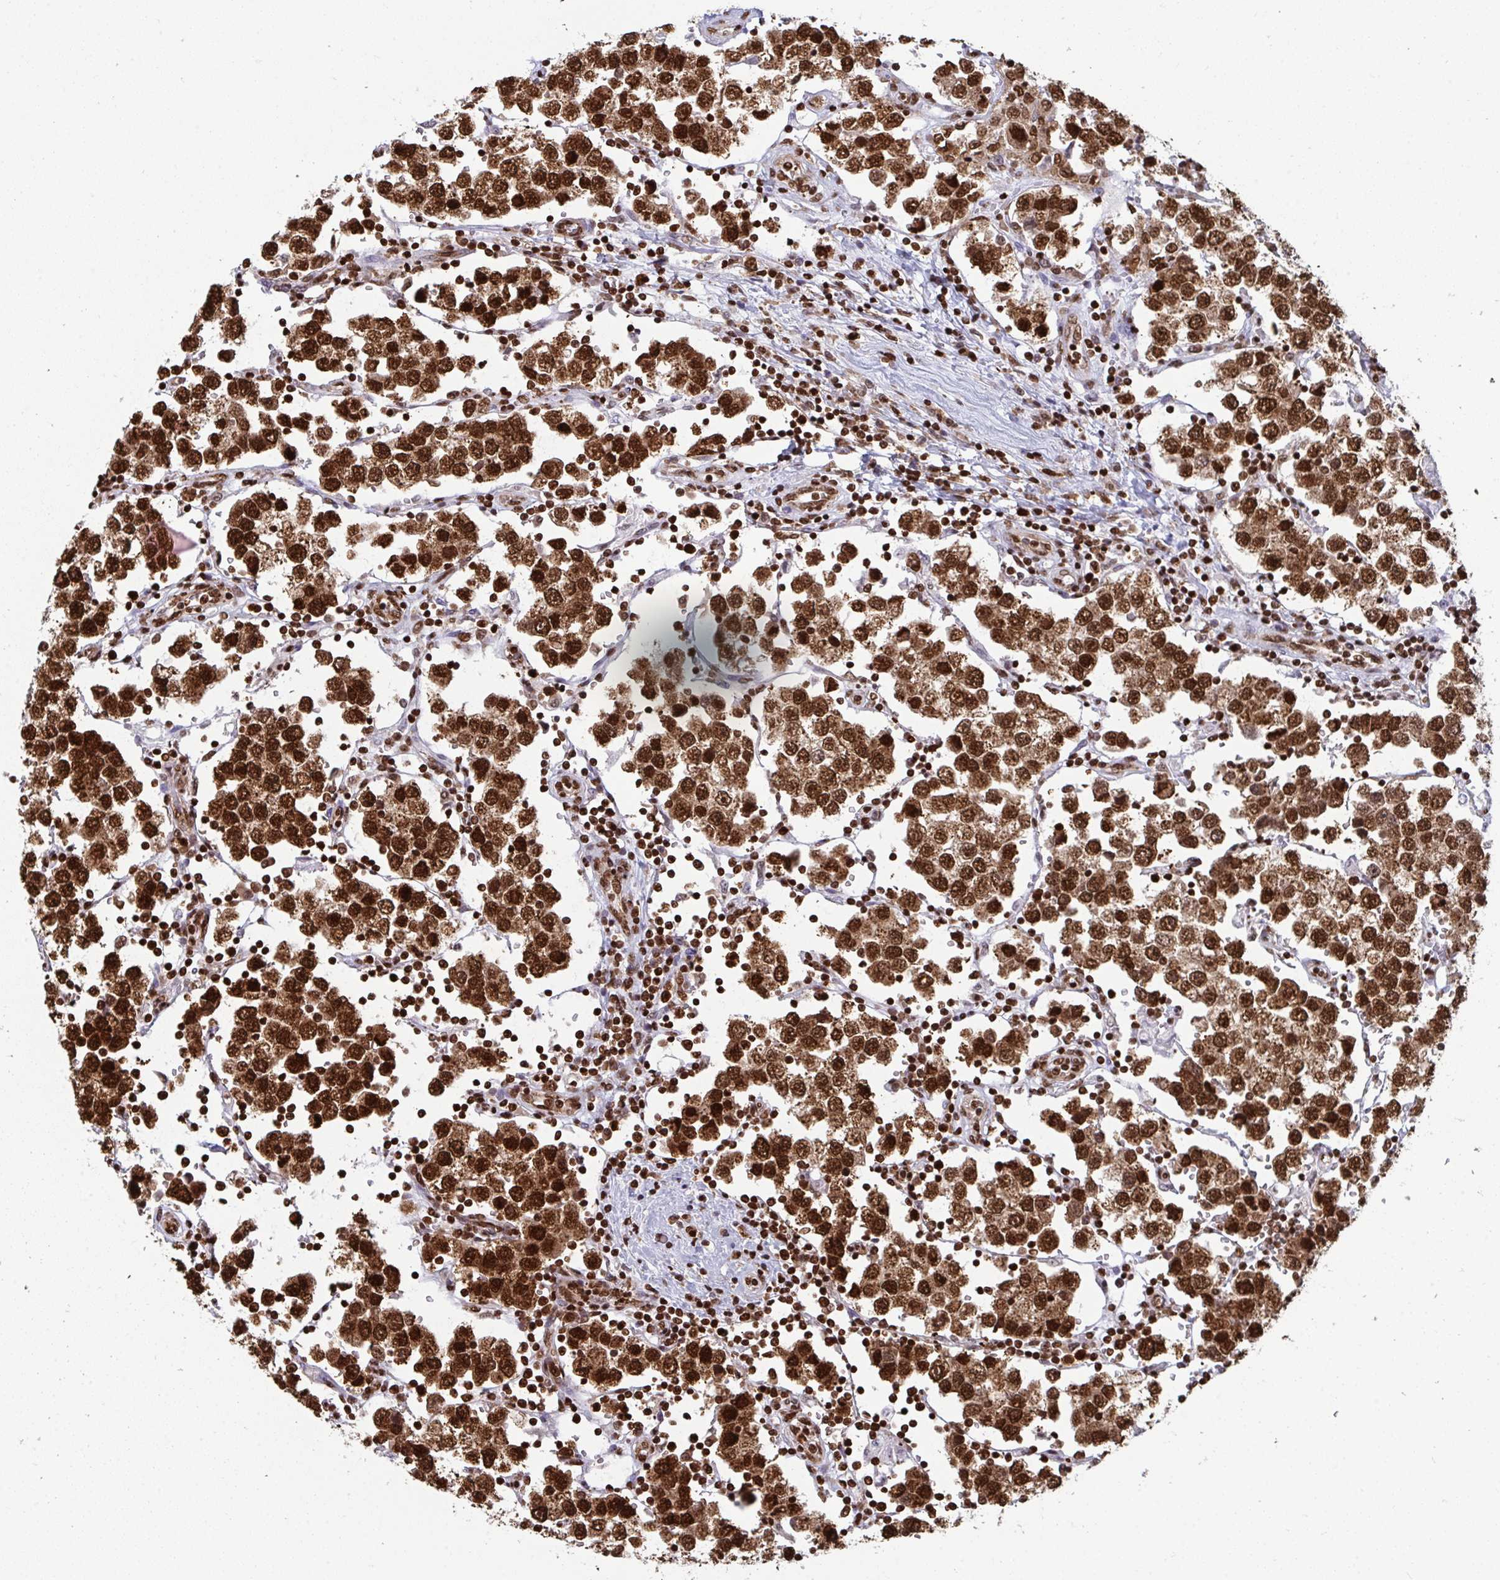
{"staining": {"intensity": "strong", "quantity": ">75%", "location": "nuclear"}, "tissue": "testis cancer", "cell_type": "Tumor cells", "image_type": "cancer", "snomed": [{"axis": "morphology", "description": "Seminoma, NOS"}, {"axis": "topography", "description": "Testis"}], "caption": "About >75% of tumor cells in testis cancer exhibit strong nuclear protein staining as visualized by brown immunohistochemical staining.", "gene": "GAR1", "patient": {"sex": "male", "age": 37}}